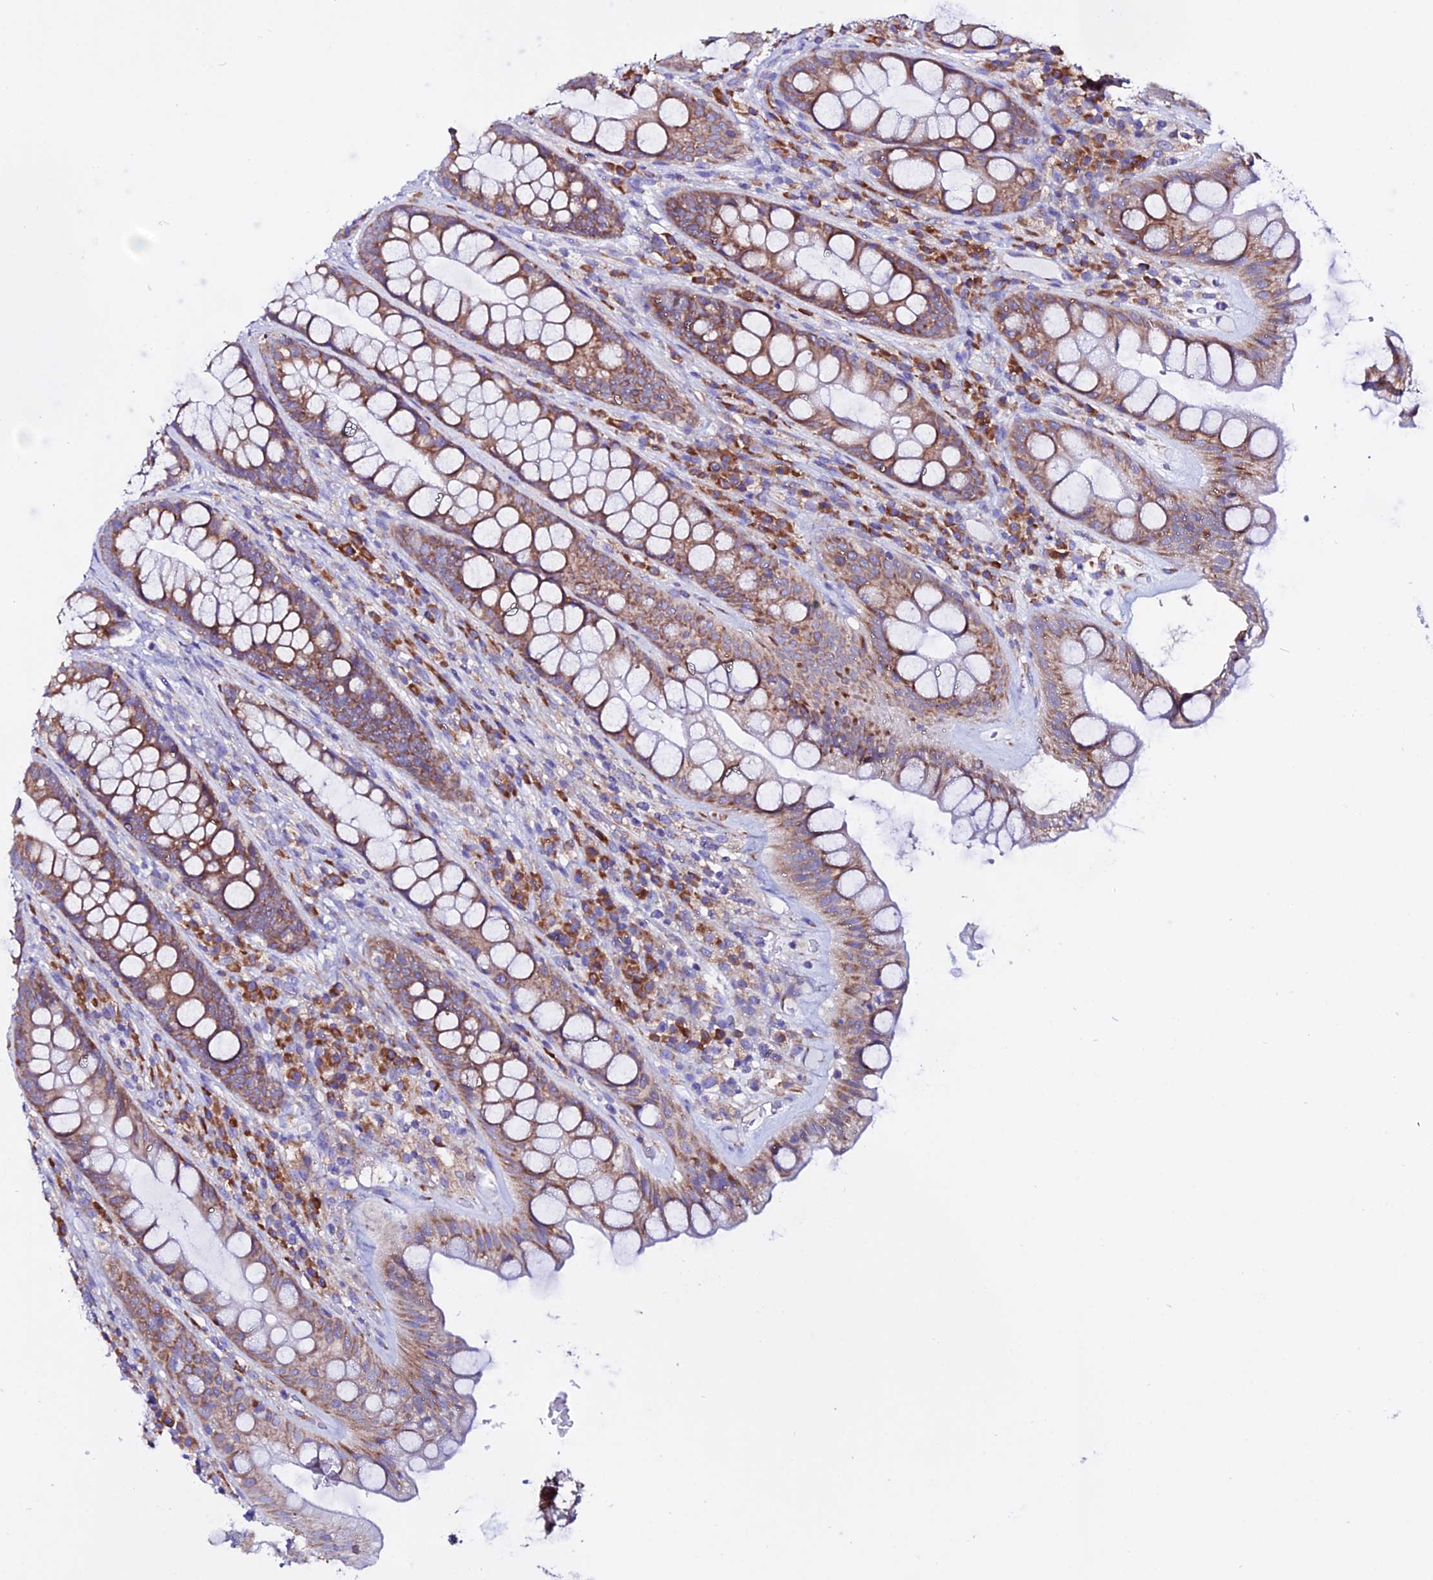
{"staining": {"intensity": "moderate", "quantity": ">75%", "location": "cytoplasmic/membranous"}, "tissue": "rectum", "cell_type": "Glandular cells", "image_type": "normal", "snomed": [{"axis": "morphology", "description": "Normal tissue, NOS"}, {"axis": "topography", "description": "Rectum"}], "caption": "Immunohistochemical staining of benign human rectum exhibits >75% levels of moderate cytoplasmic/membranous protein expression in approximately >75% of glandular cells.", "gene": "EEF1G", "patient": {"sex": "male", "age": 74}}